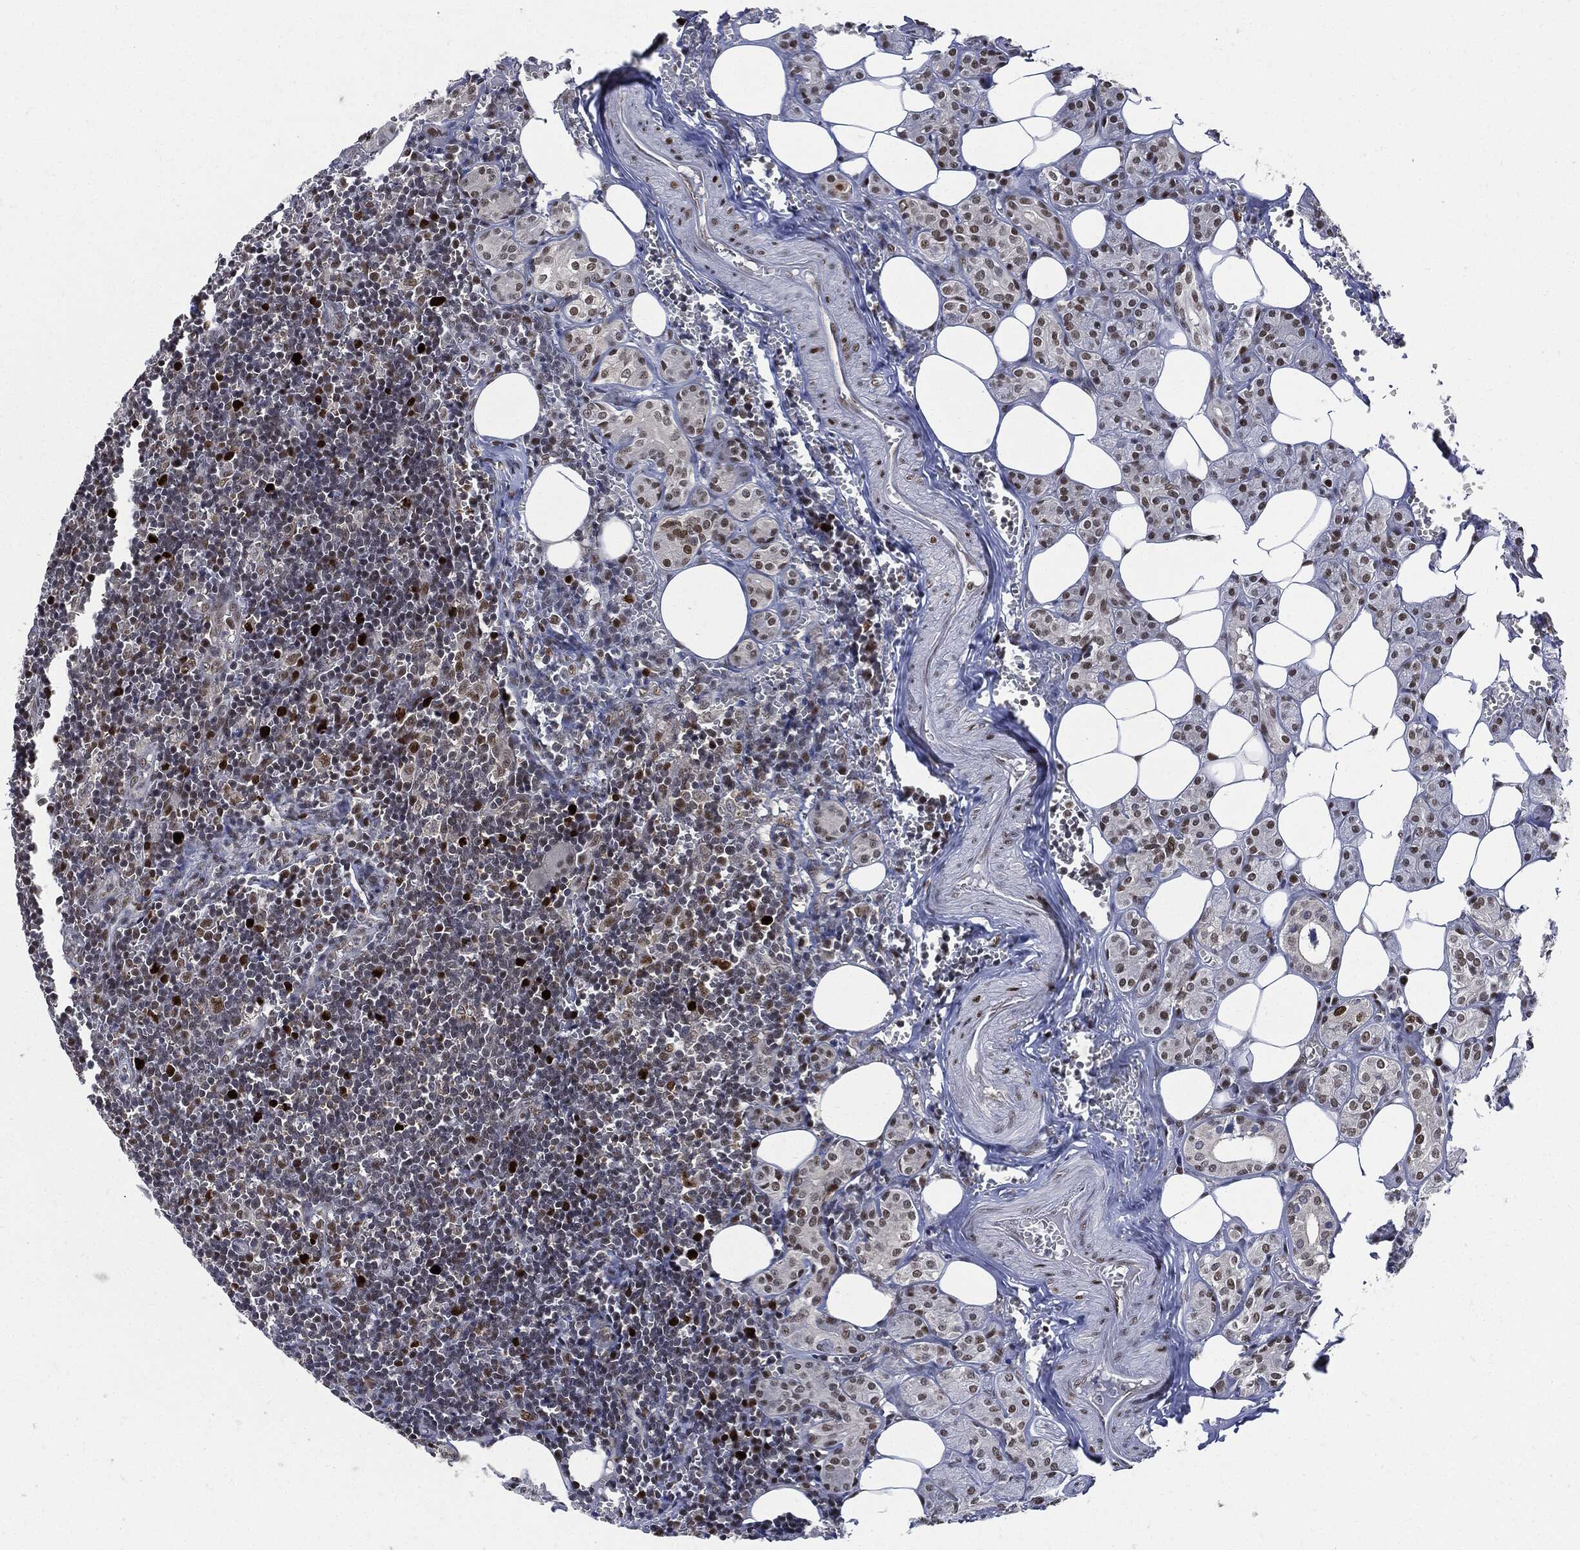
{"staining": {"intensity": "strong", "quantity": ">75%", "location": "nuclear"}, "tissue": "lymph node", "cell_type": "Germinal center cells", "image_type": "normal", "snomed": [{"axis": "morphology", "description": "Normal tissue, NOS"}, {"axis": "topography", "description": "Lymph node"}, {"axis": "topography", "description": "Salivary gland"}], "caption": "This image exhibits unremarkable lymph node stained with IHC to label a protein in brown. The nuclear of germinal center cells show strong positivity for the protein. Nuclei are counter-stained blue.", "gene": "PCNA", "patient": {"sex": "male", "age": 78}}